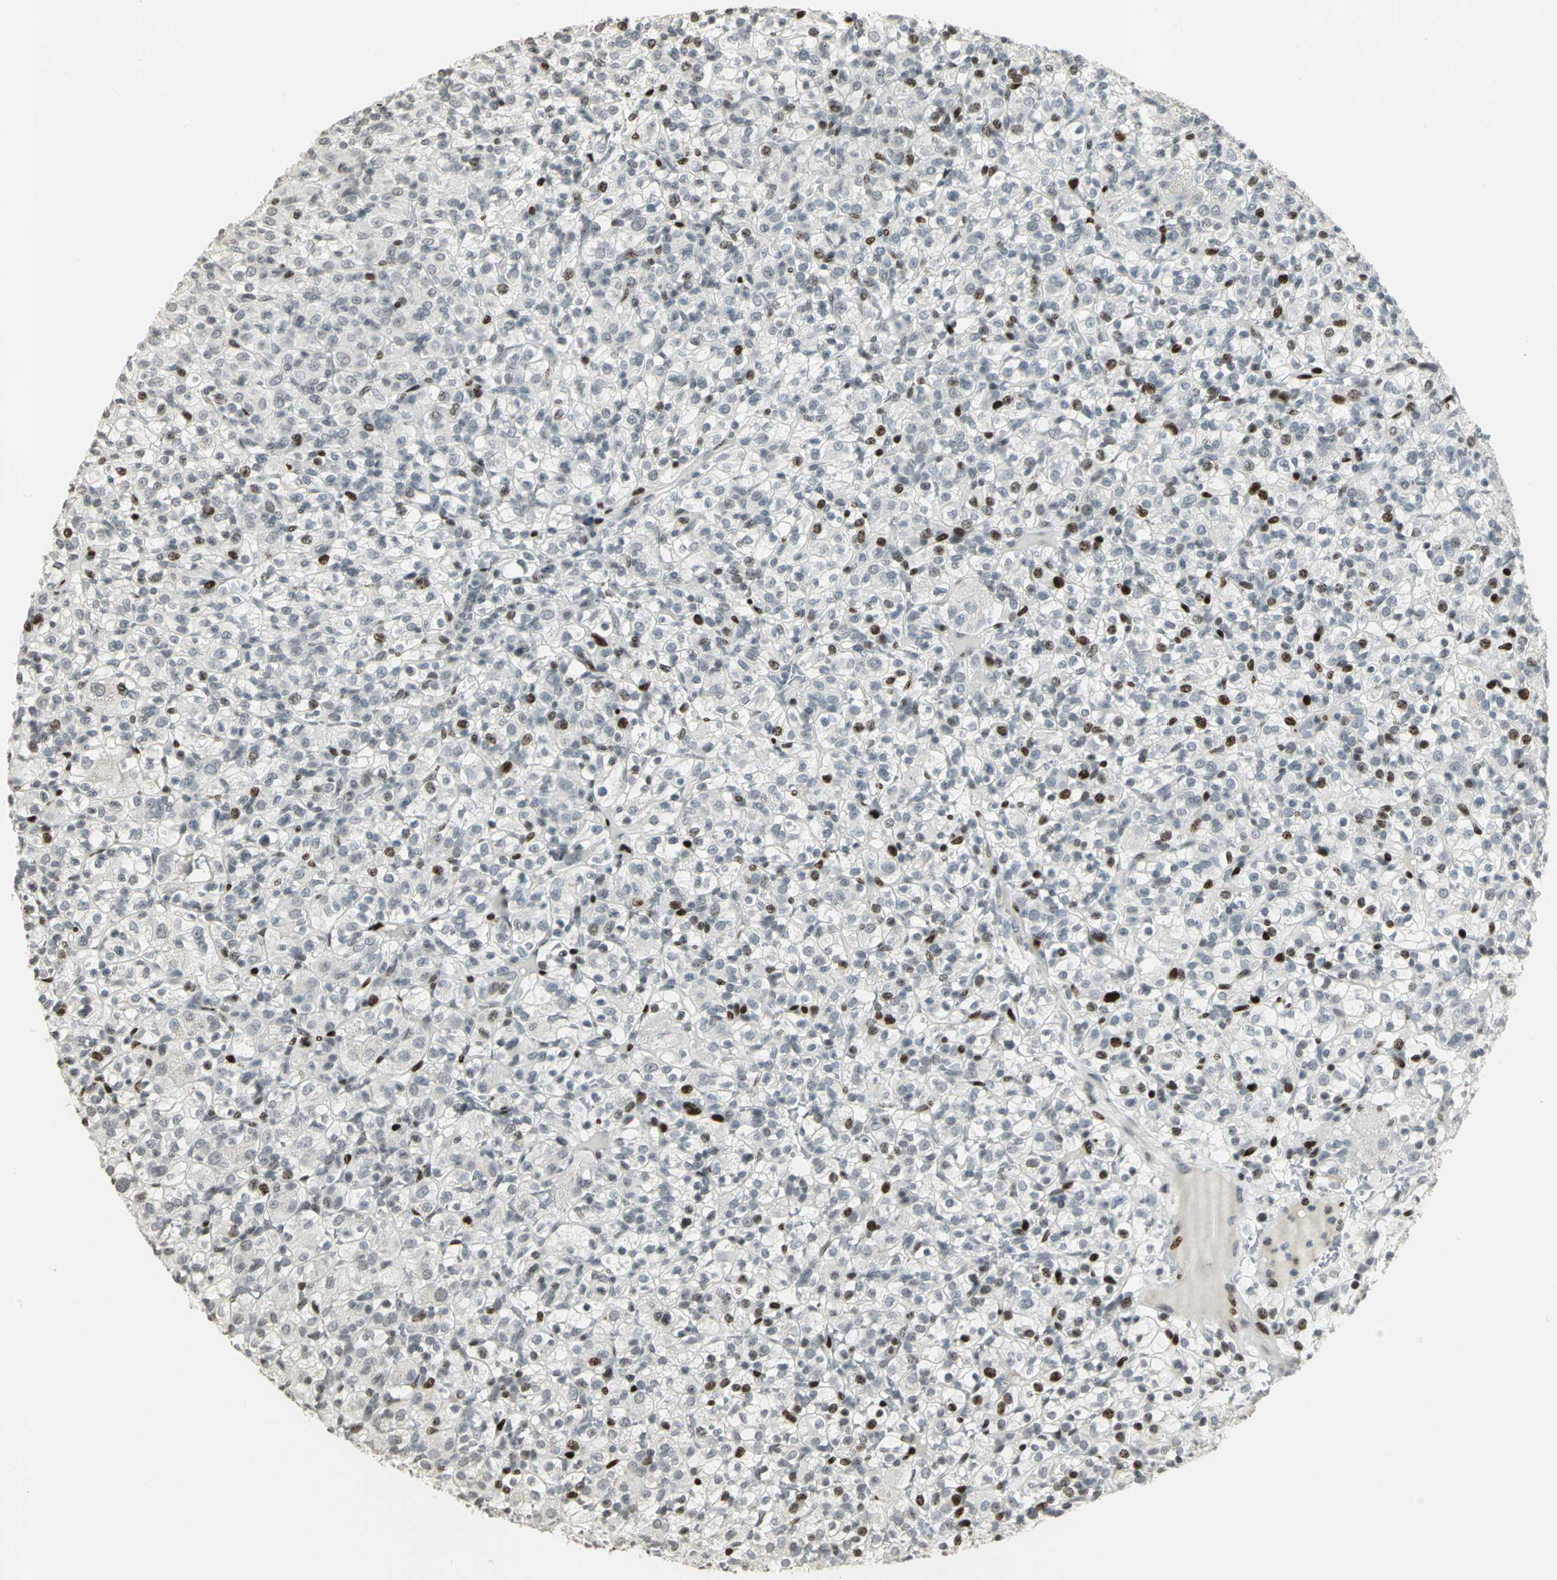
{"staining": {"intensity": "strong", "quantity": "<25%", "location": "nuclear"}, "tissue": "renal cancer", "cell_type": "Tumor cells", "image_type": "cancer", "snomed": [{"axis": "morphology", "description": "Normal tissue, NOS"}, {"axis": "morphology", "description": "Adenocarcinoma, NOS"}, {"axis": "topography", "description": "Kidney"}], "caption": "High-power microscopy captured an IHC image of renal adenocarcinoma, revealing strong nuclear expression in approximately <25% of tumor cells.", "gene": "KDM1A", "patient": {"sex": "female", "age": 72}}